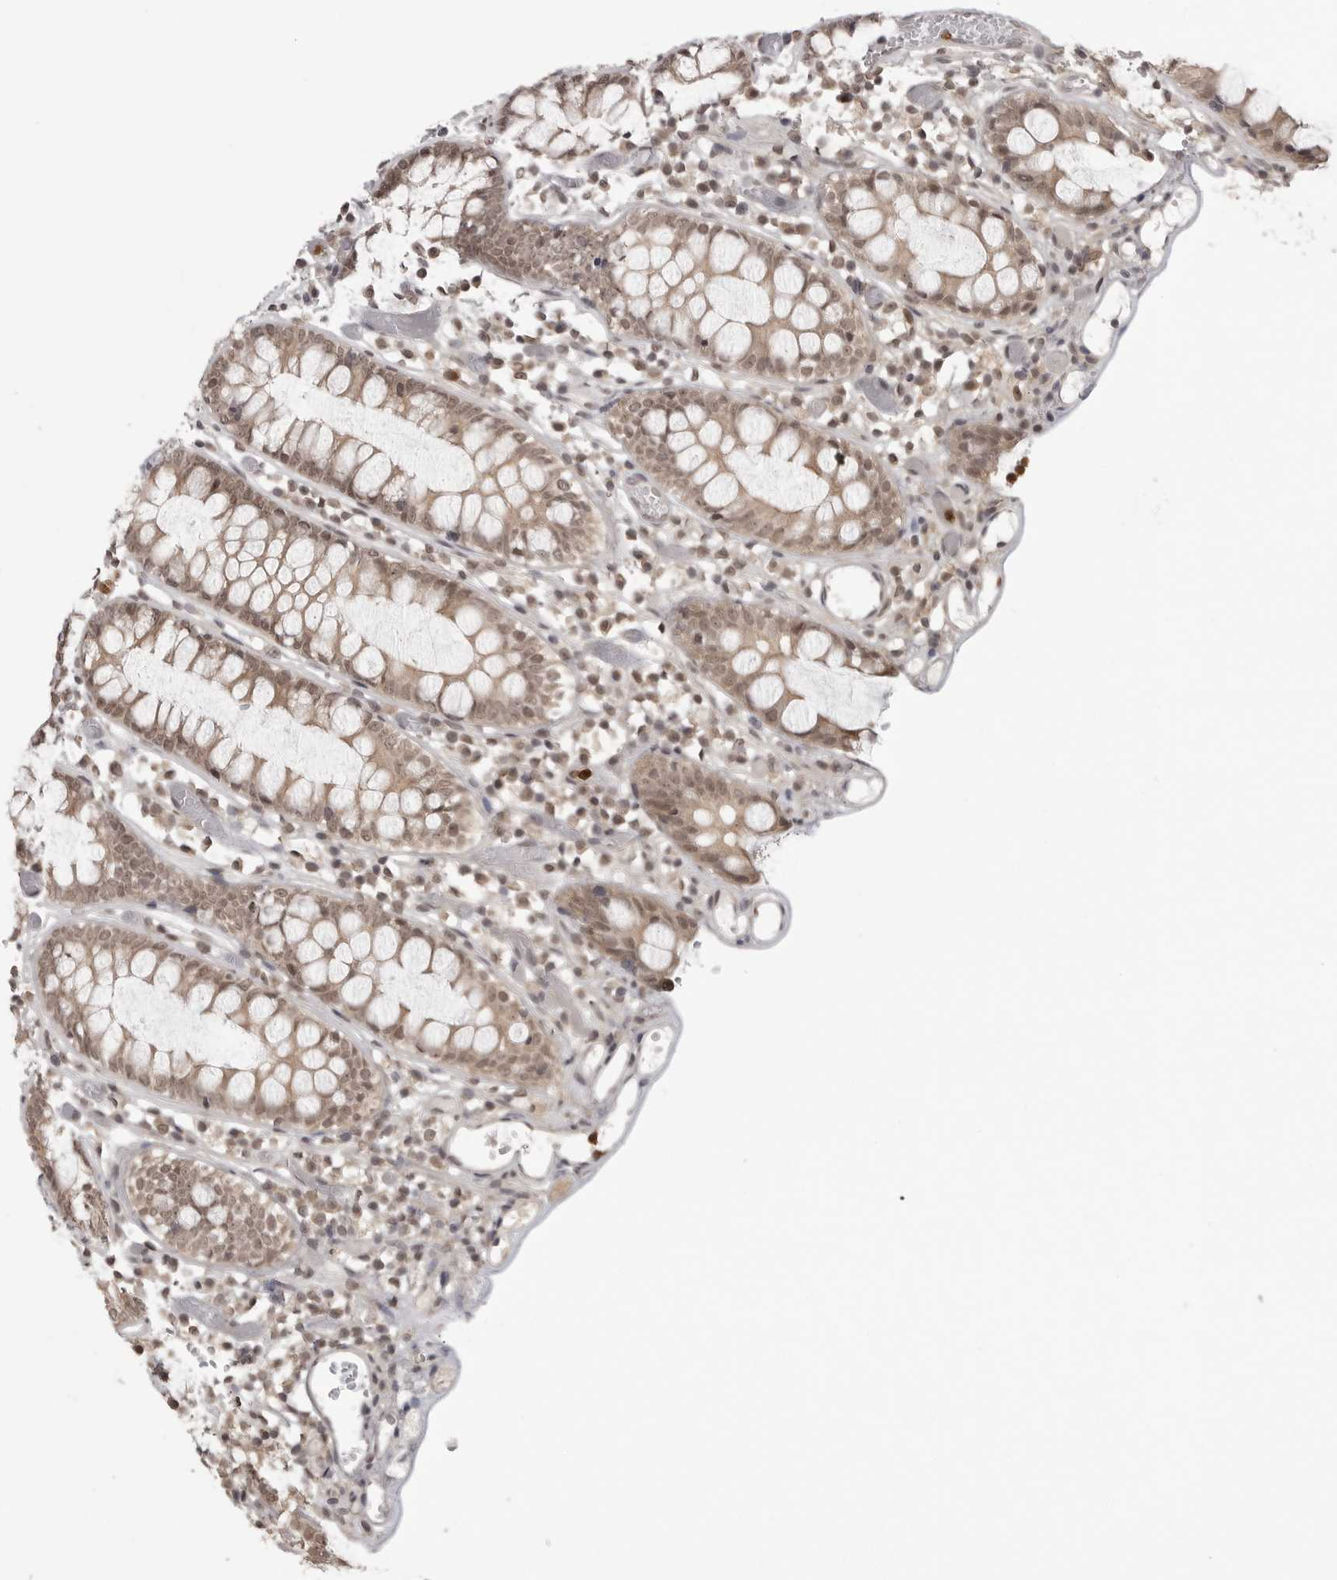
{"staining": {"intensity": "weak", "quantity": ">75%", "location": "cytoplasmic/membranous,nuclear"}, "tissue": "colon", "cell_type": "Endothelial cells", "image_type": "normal", "snomed": [{"axis": "morphology", "description": "Normal tissue, NOS"}, {"axis": "topography", "description": "Colon"}], "caption": "Weak cytoplasmic/membranous,nuclear positivity for a protein is seen in approximately >75% of endothelial cells of benign colon using IHC.", "gene": "PEG3", "patient": {"sex": "male", "age": 14}}